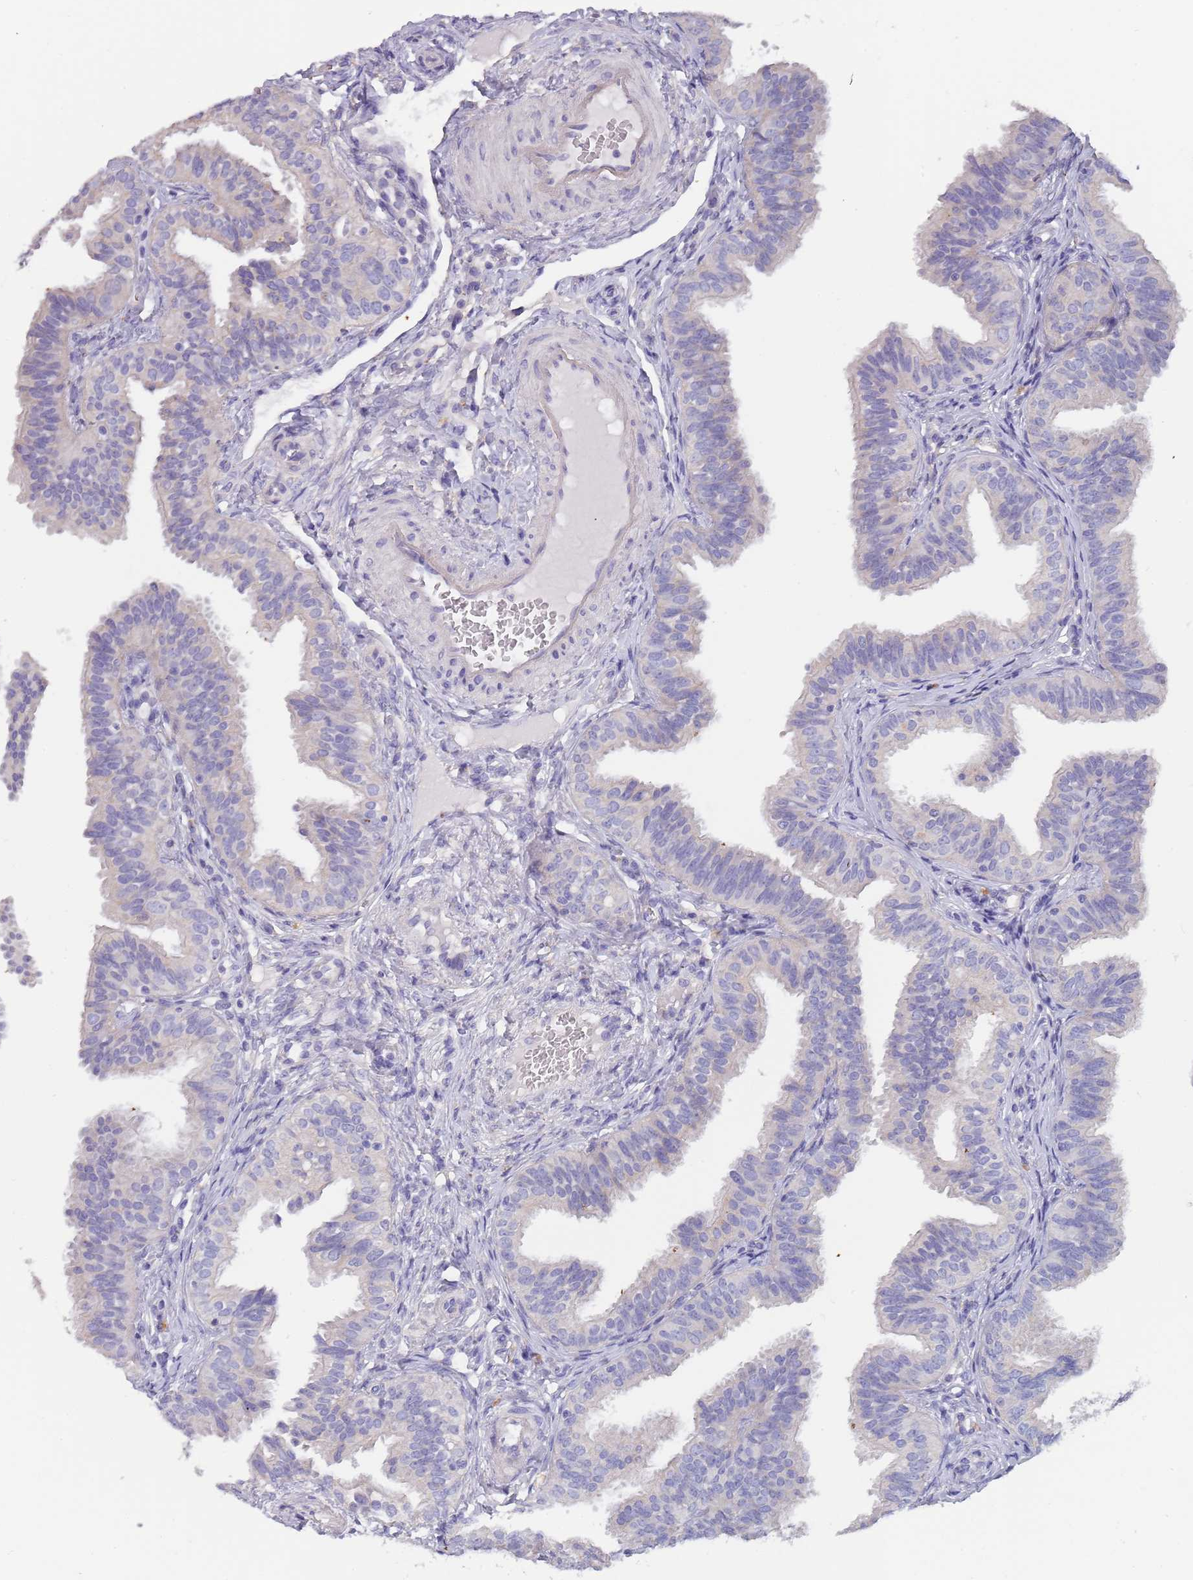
{"staining": {"intensity": "negative", "quantity": "none", "location": "none"}, "tissue": "fallopian tube", "cell_type": "Glandular cells", "image_type": "normal", "snomed": [{"axis": "morphology", "description": "Normal tissue, NOS"}, {"axis": "topography", "description": "Fallopian tube"}], "caption": "An immunohistochemistry (IHC) histopathology image of benign fallopian tube is shown. There is no staining in glandular cells of fallopian tube. Brightfield microscopy of immunohistochemistry stained with DAB (brown) and hematoxylin (blue), captured at high magnification.", "gene": "MAN1C1", "patient": {"sex": "female", "age": 35}}